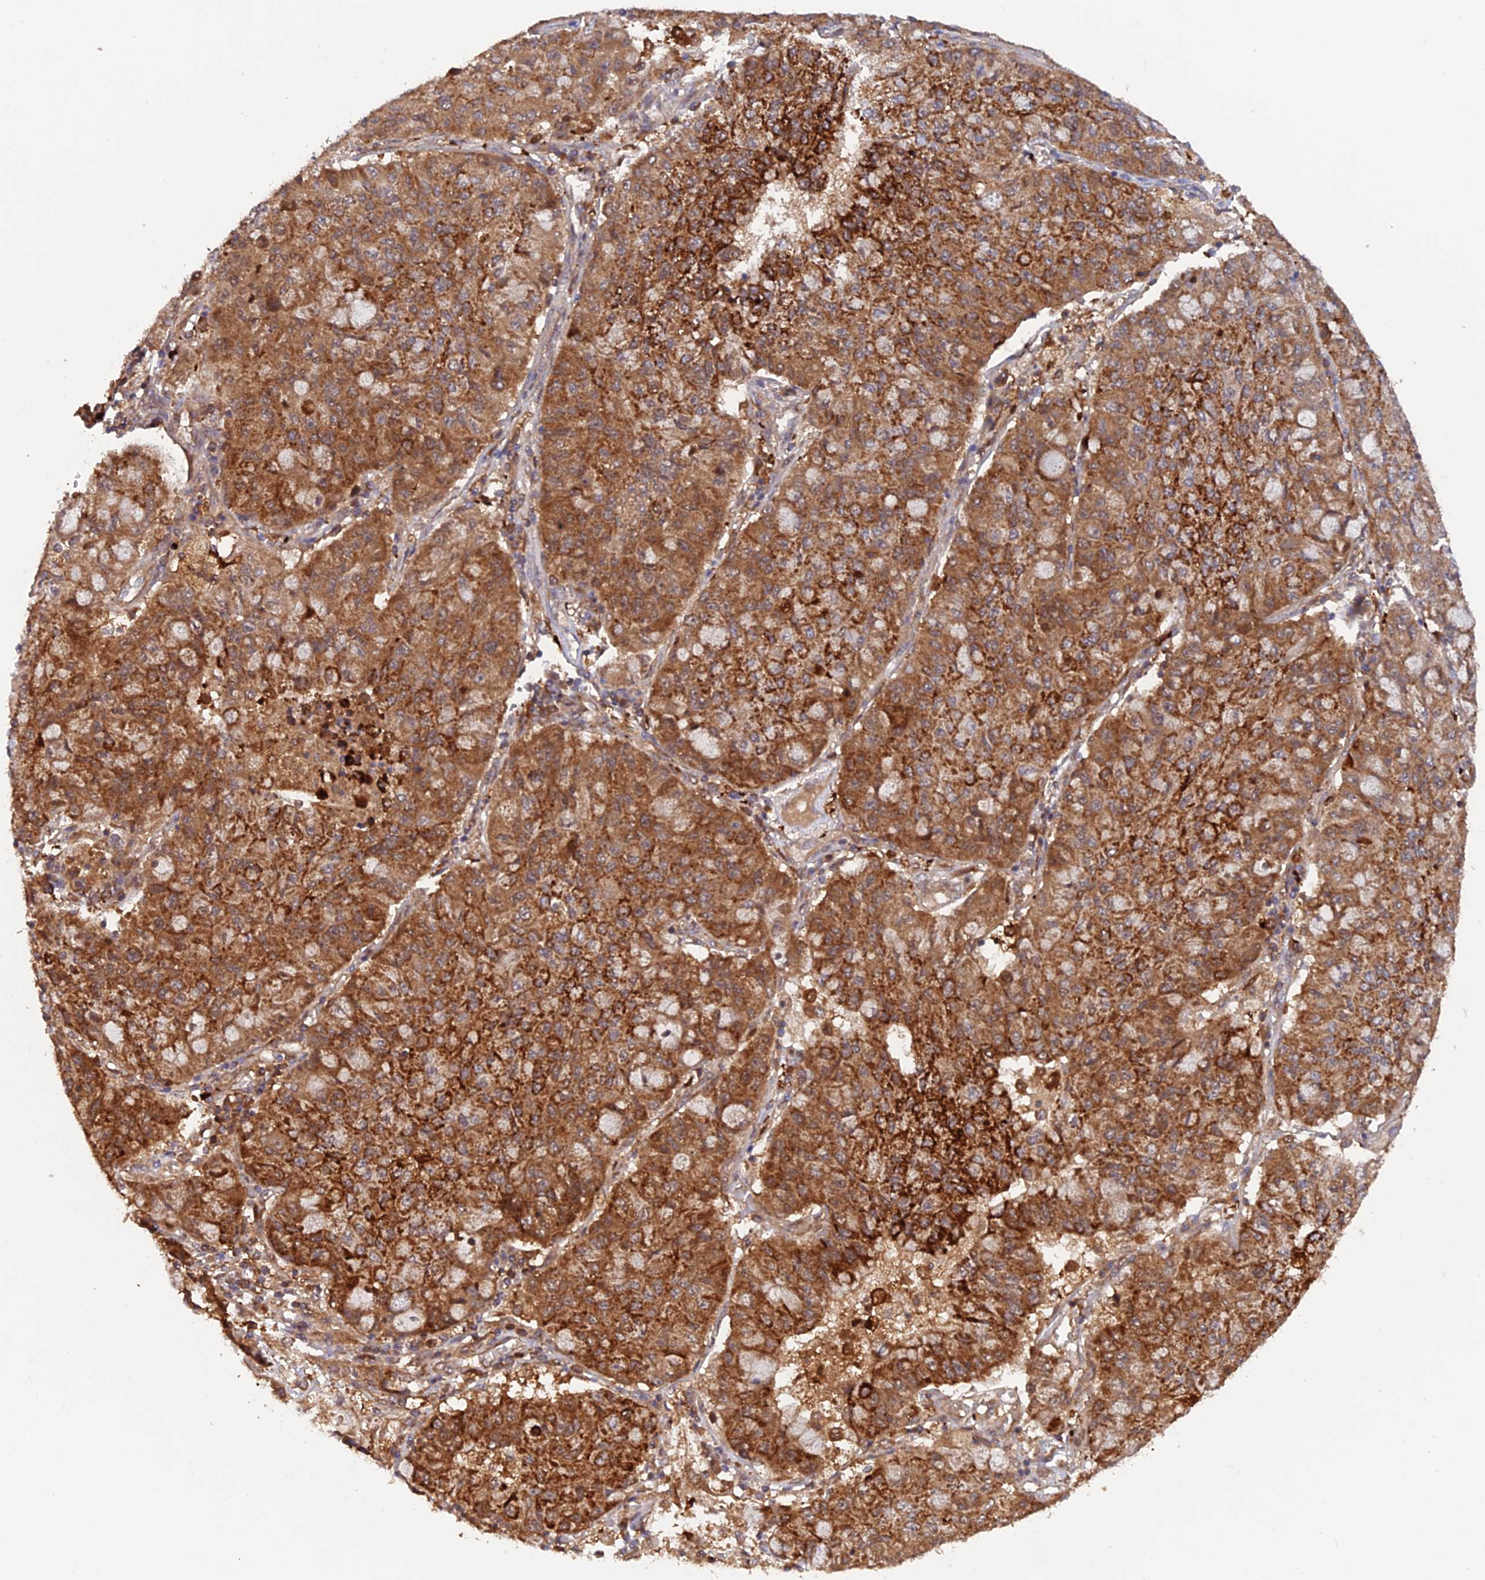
{"staining": {"intensity": "strong", "quantity": ">75%", "location": "cytoplasmic/membranous"}, "tissue": "lung cancer", "cell_type": "Tumor cells", "image_type": "cancer", "snomed": [{"axis": "morphology", "description": "Squamous cell carcinoma, NOS"}, {"axis": "topography", "description": "Lung"}], "caption": "Protein analysis of lung squamous cell carcinoma tissue shows strong cytoplasmic/membranous positivity in approximately >75% of tumor cells. (Stains: DAB (3,3'-diaminobenzidine) in brown, nuclei in blue, Microscopy: brightfield microscopy at high magnification).", "gene": "DTYMK", "patient": {"sex": "male", "age": 74}}